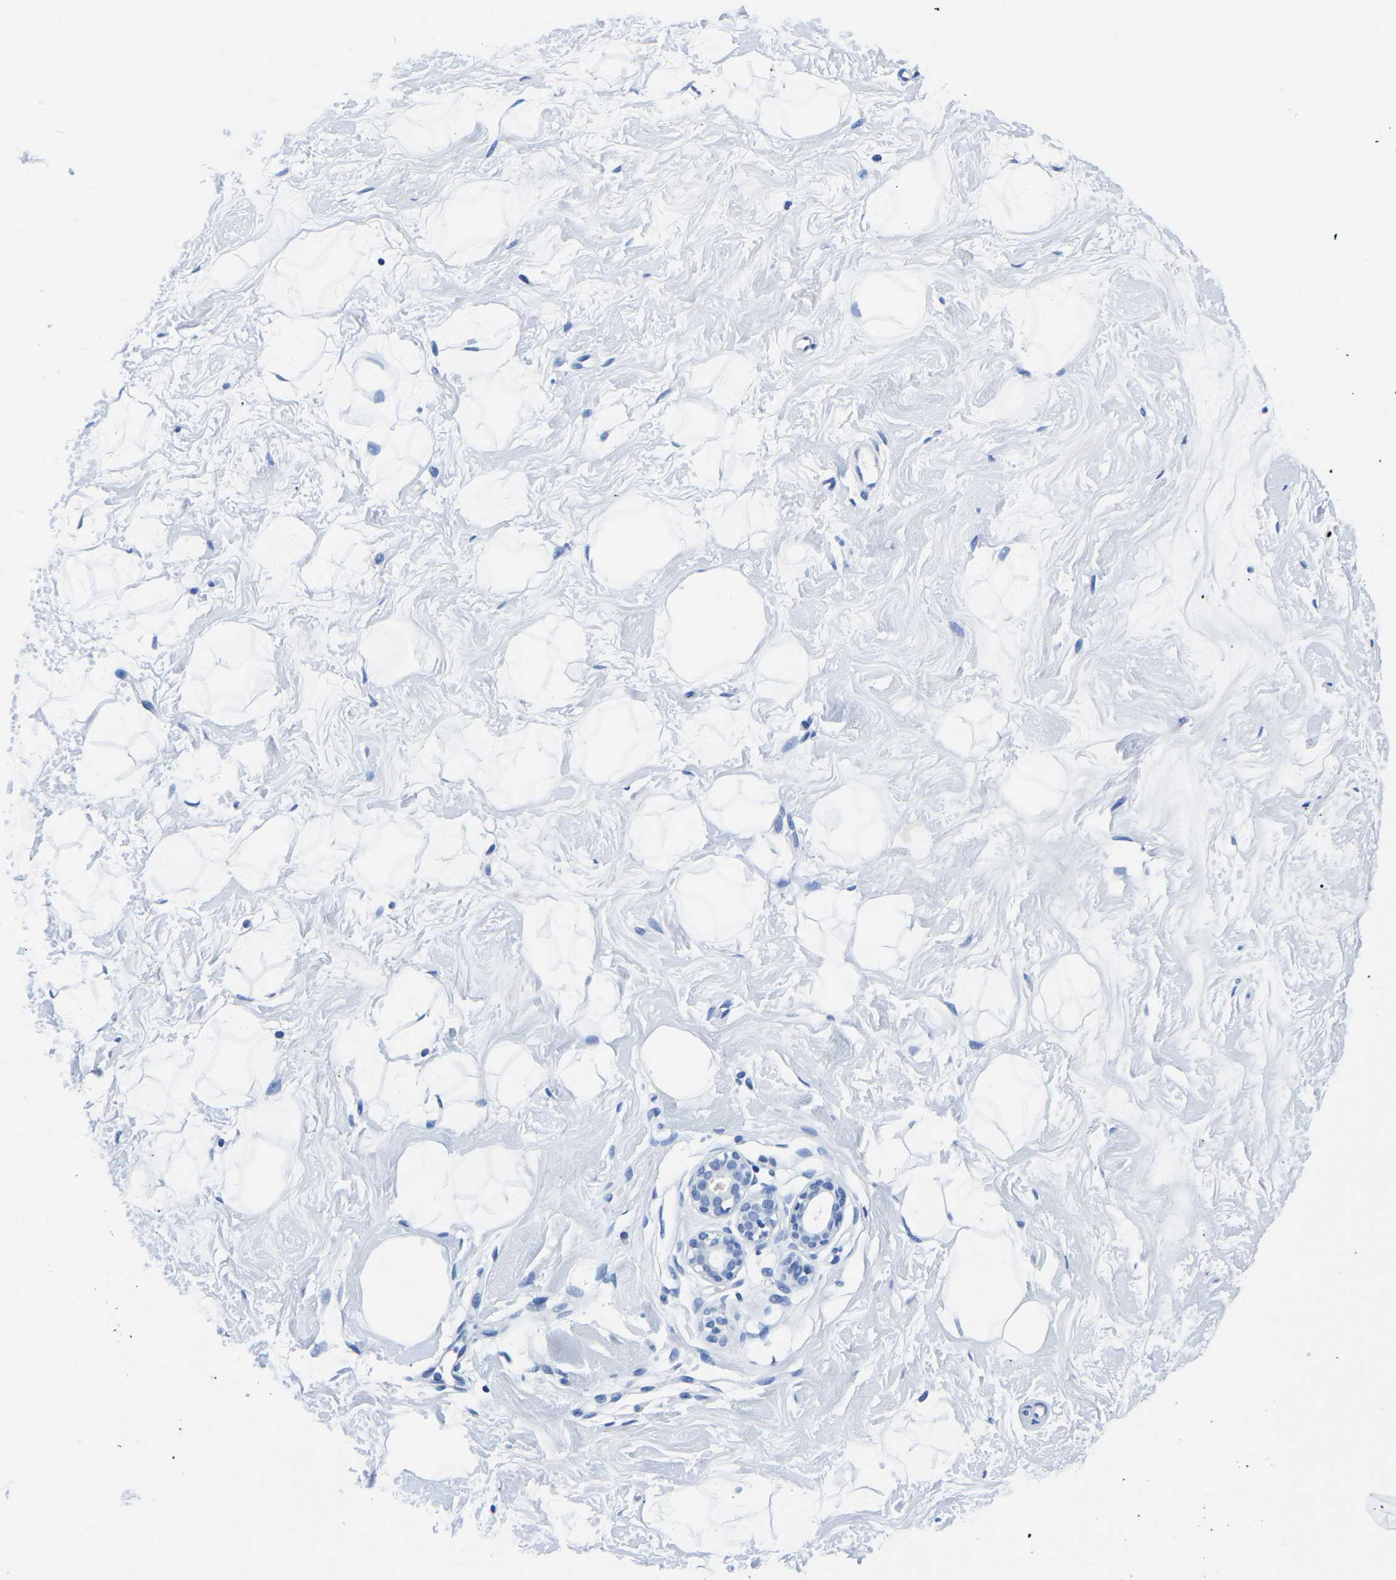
{"staining": {"intensity": "negative", "quantity": "none", "location": "none"}, "tissue": "breast", "cell_type": "Adipocytes", "image_type": "normal", "snomed": [{"axis": "morphology", "description": "Normal tissue, NOS"}, {"axis": "topography", "description": "Breast"}], "caption": "Immunohistochemistry of benign human breast exhibits no expression in adipocytes. The staining is performed using DAB (3,3'-diaminobenzidine) brown chromogen with nuclei counter-stained in using hematoxylin.", "gene": "CYP1A2", "patient": {"sex": "female", "age": 23}}